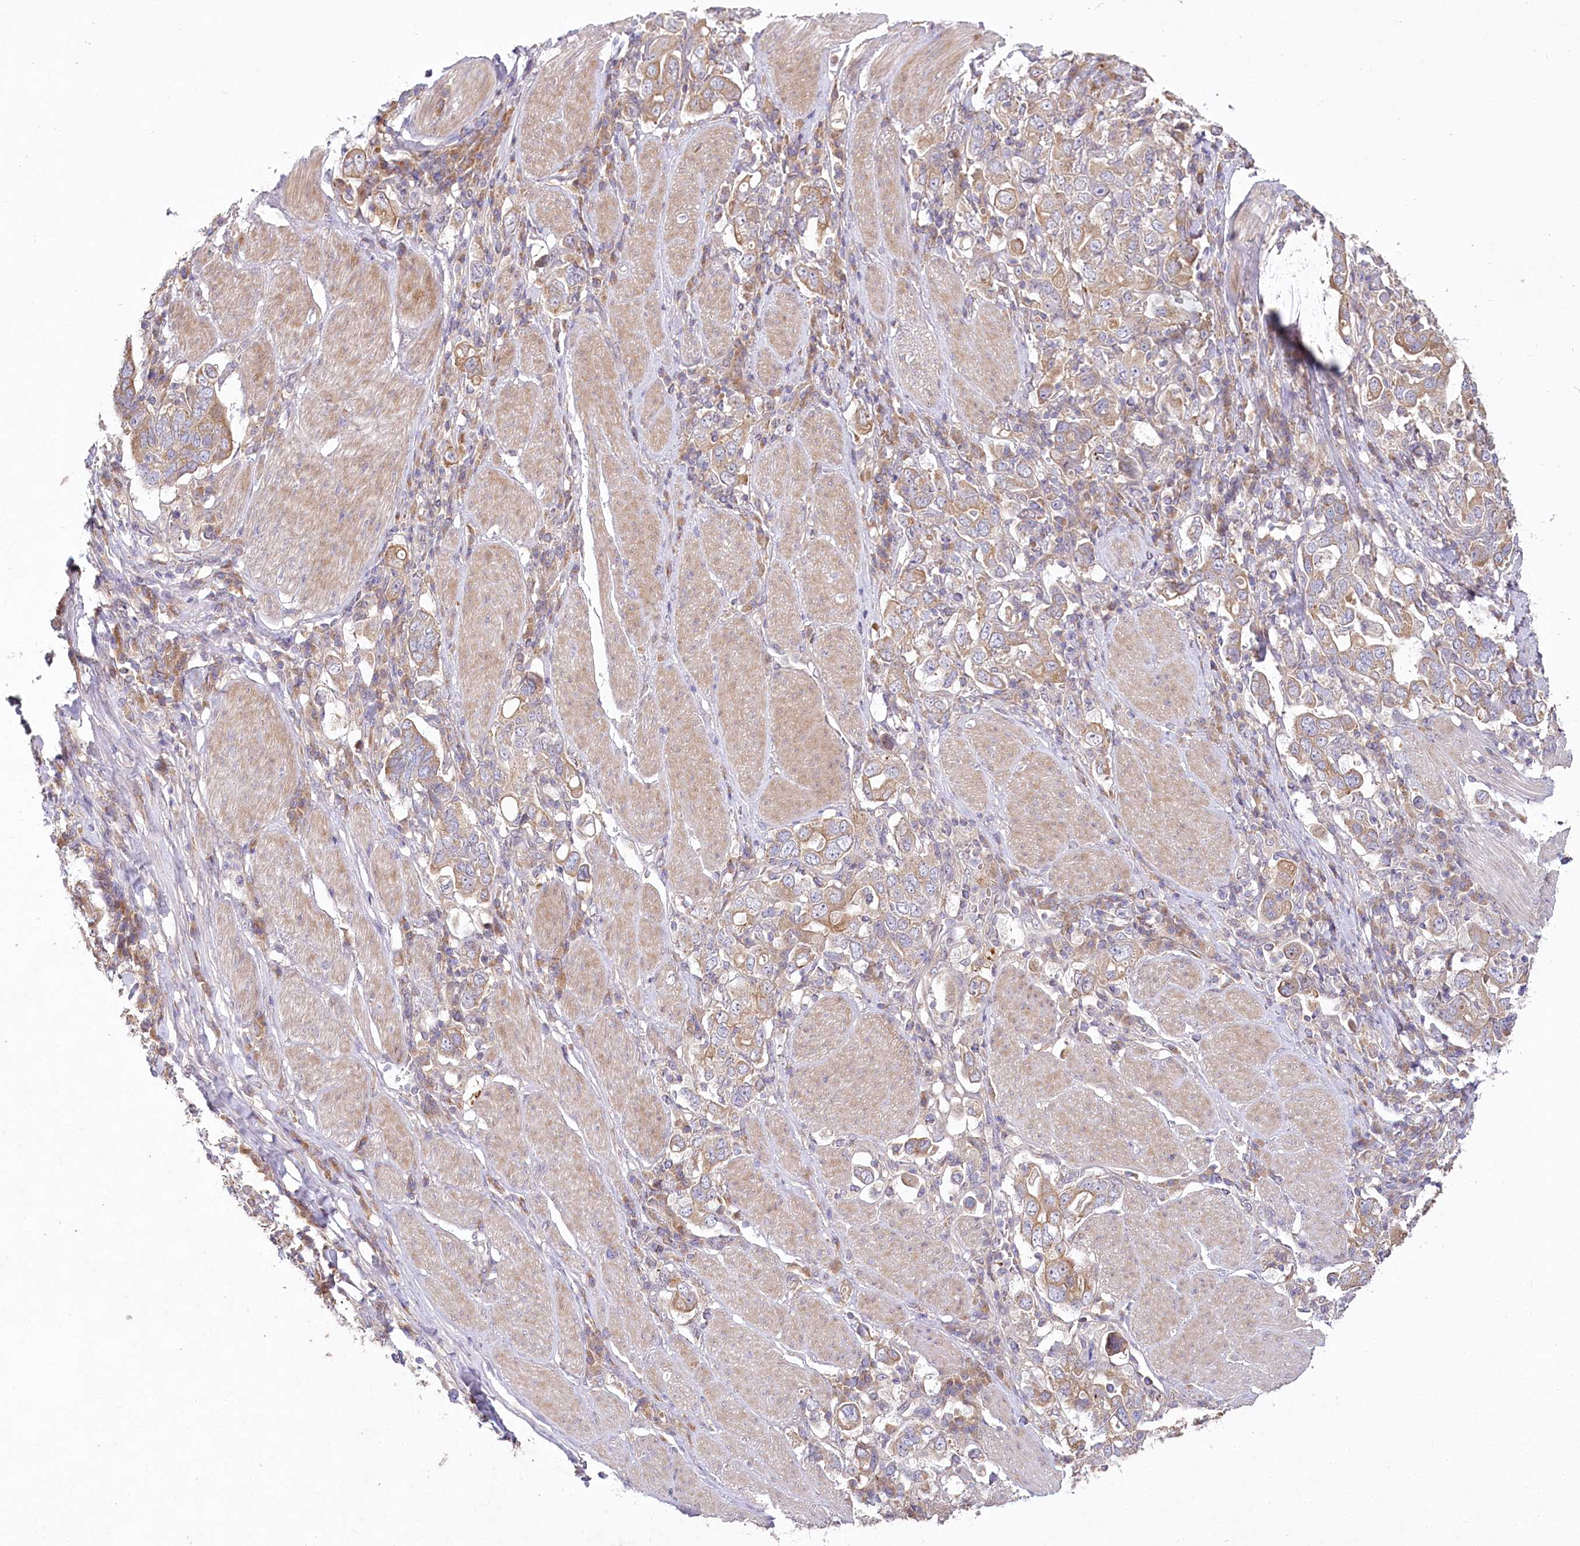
{"staining": {"intensity": "moderate", "quantity": ">75%", "location": "cytoplasmic/membranous"}, "tissue": "stomach cancer", "cell_type": "Tumor cells", "image_type": "cancer", "snomed": [{"axis": "morphology", "description": "Adenocarcinoma, NOS"}, {"axis": "topography", "description": "Stomach, upper"}], "caption": "The image shows staining of stomach cancer, revealing moderate cytoplasmic/membranous protein positivity (brown color) within tumor cells.", "gene": "PYROXD1", "patient": {"sex": "male", "age": 62}}